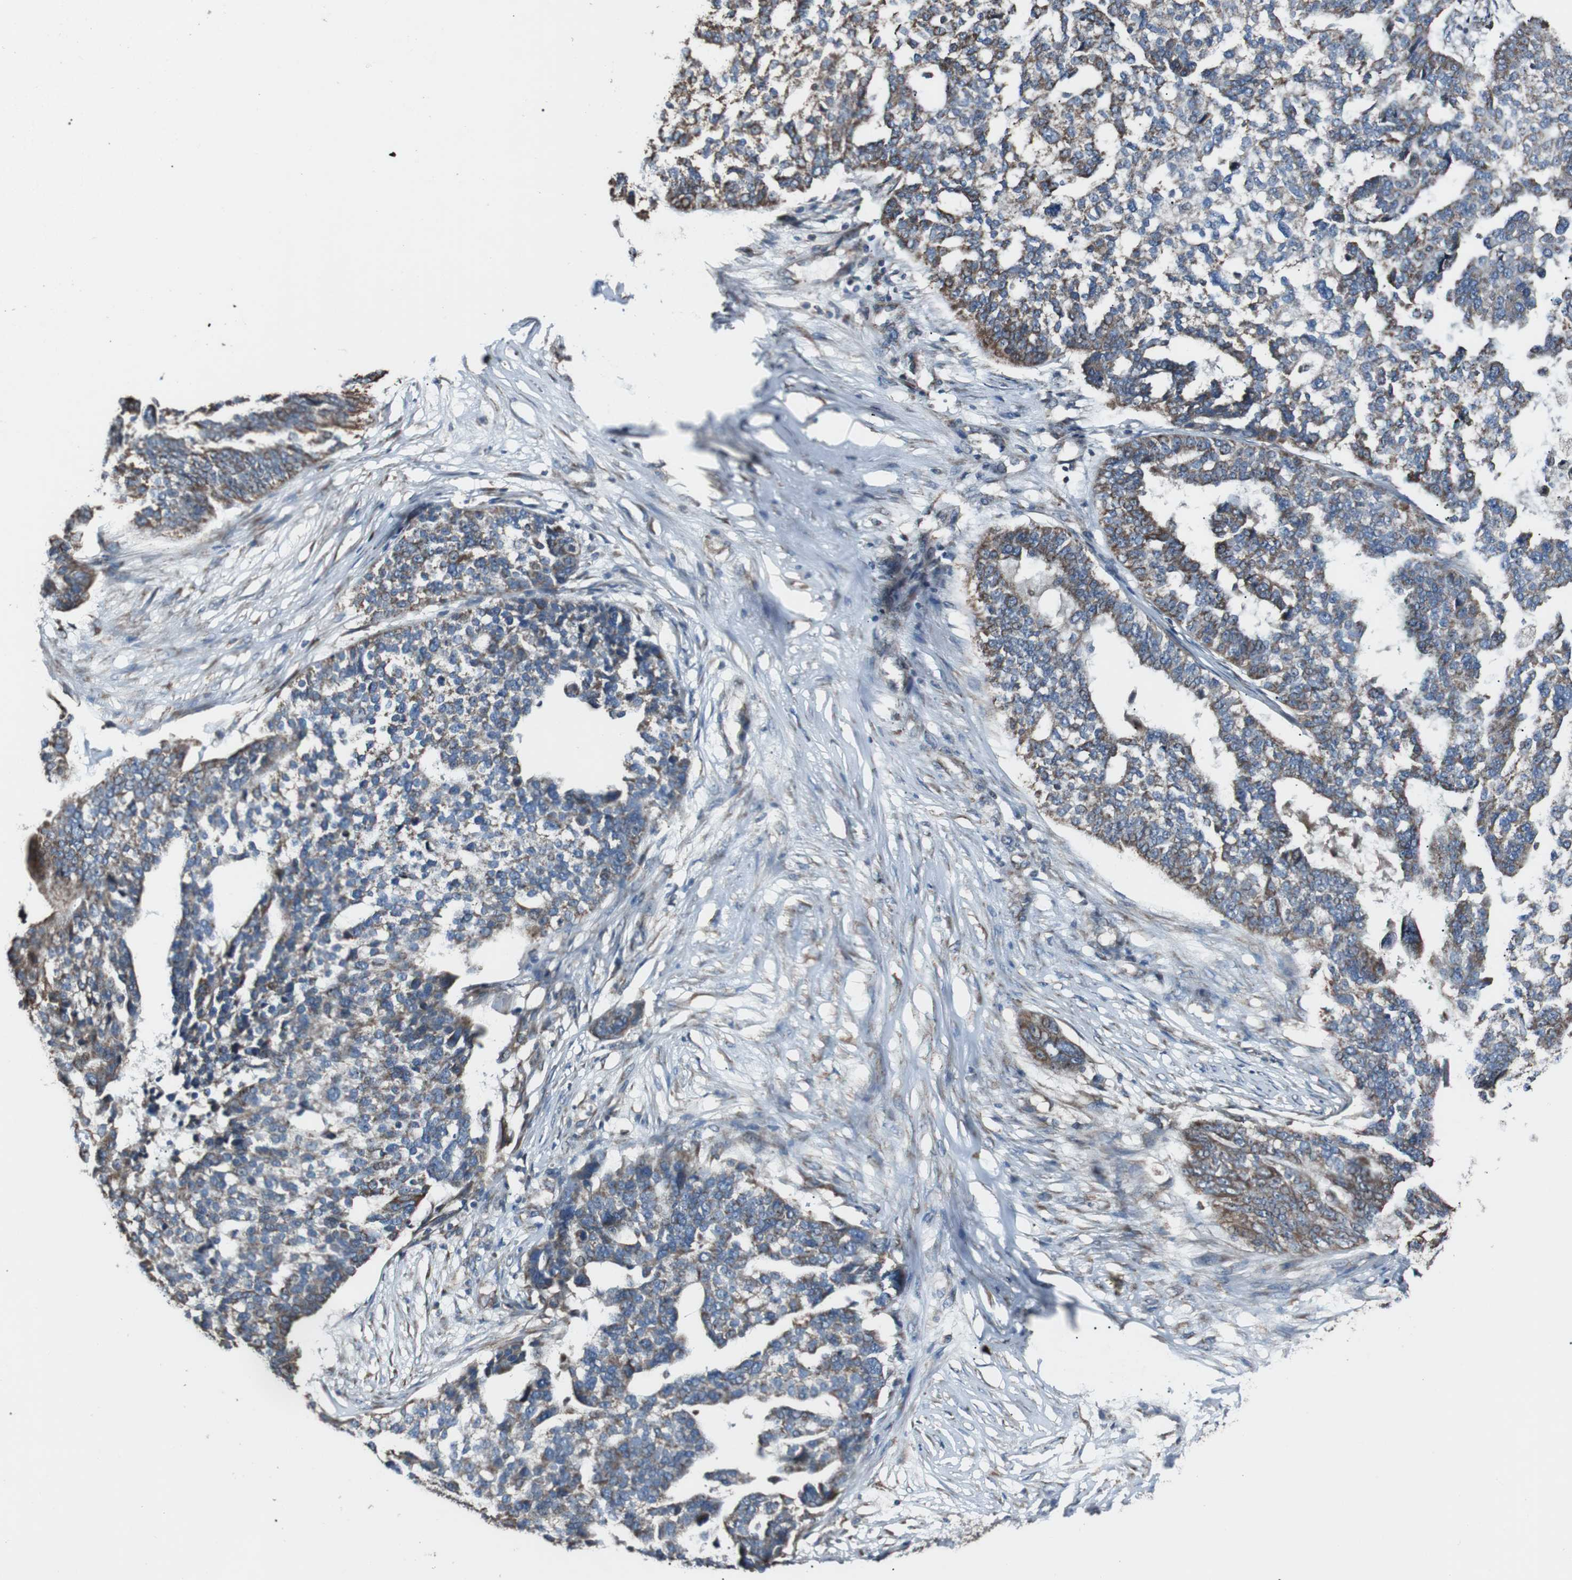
{"staining": {"intensity": "moderate", "quantity": "25%-75%", "location": "cytoplasmic/membranous"}, "tissue": "ovarian cancer", "cell_type": "Tumor cells", "image_type": "cancer", "snomed": [{"axis": "morphology", "description": "Cystadenocarcinoma, serous, NOS"}, {"axis": "topography", "description": "Ovary"}], "caption": "Immunohistochemical staining of ovarian cancer reveals medium levels of moderate cytoplasmic/membranous protein positivity in about 25%-75% of tumor cells. The protein is stained brown, and the nuclei are stained in blue (DAB IHC with brightfield microscopy, high magnification).", "gene": "CISD2", "patient": {"sex": "female", "age": 59}}